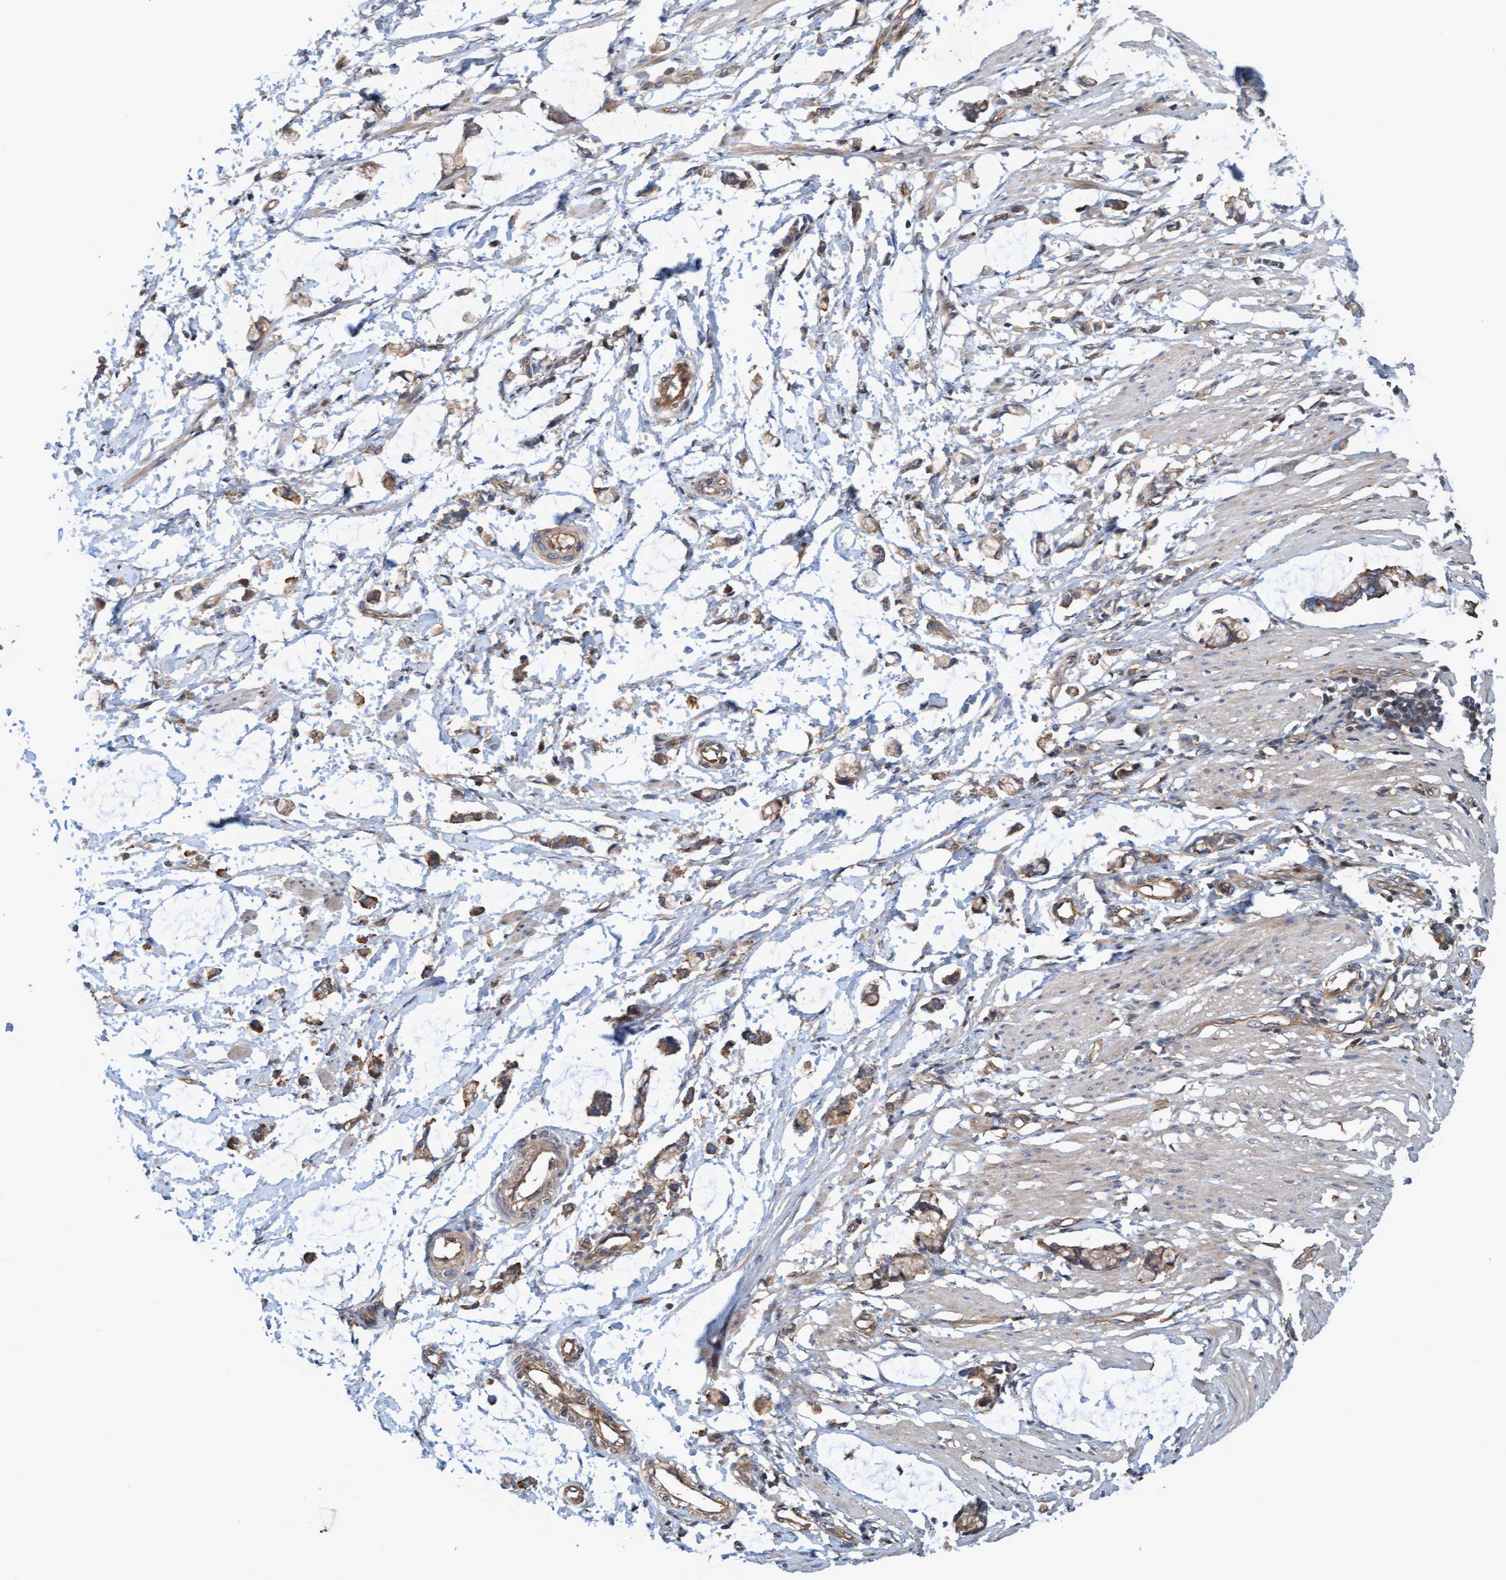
{"staining": {"intensity": "weak", "quantity": "25%-75%", "location": "cytoplasmic/membranous"}, "tissue": "smooth muscle", "cell_type": "Smooth muscle cells", "image_type": "normal", "snomed": [{"axis": "morphology", "description": "Normal tissue, NOS"}, {"axis": "morphology", "description": "Adenocarcinoma, NOS"}, {"axis": "topography", "description": "Smooth muscle"}, {"axis": "topography", "description": "Colon"}], "caption": "Weak cytoplasmic/membranous positivity is seen in about 25%-75% of smooth muscle cells in normal smooth muscle.", "gene": "ERAL1", "patient": {"sex": "male", "age": 14}}